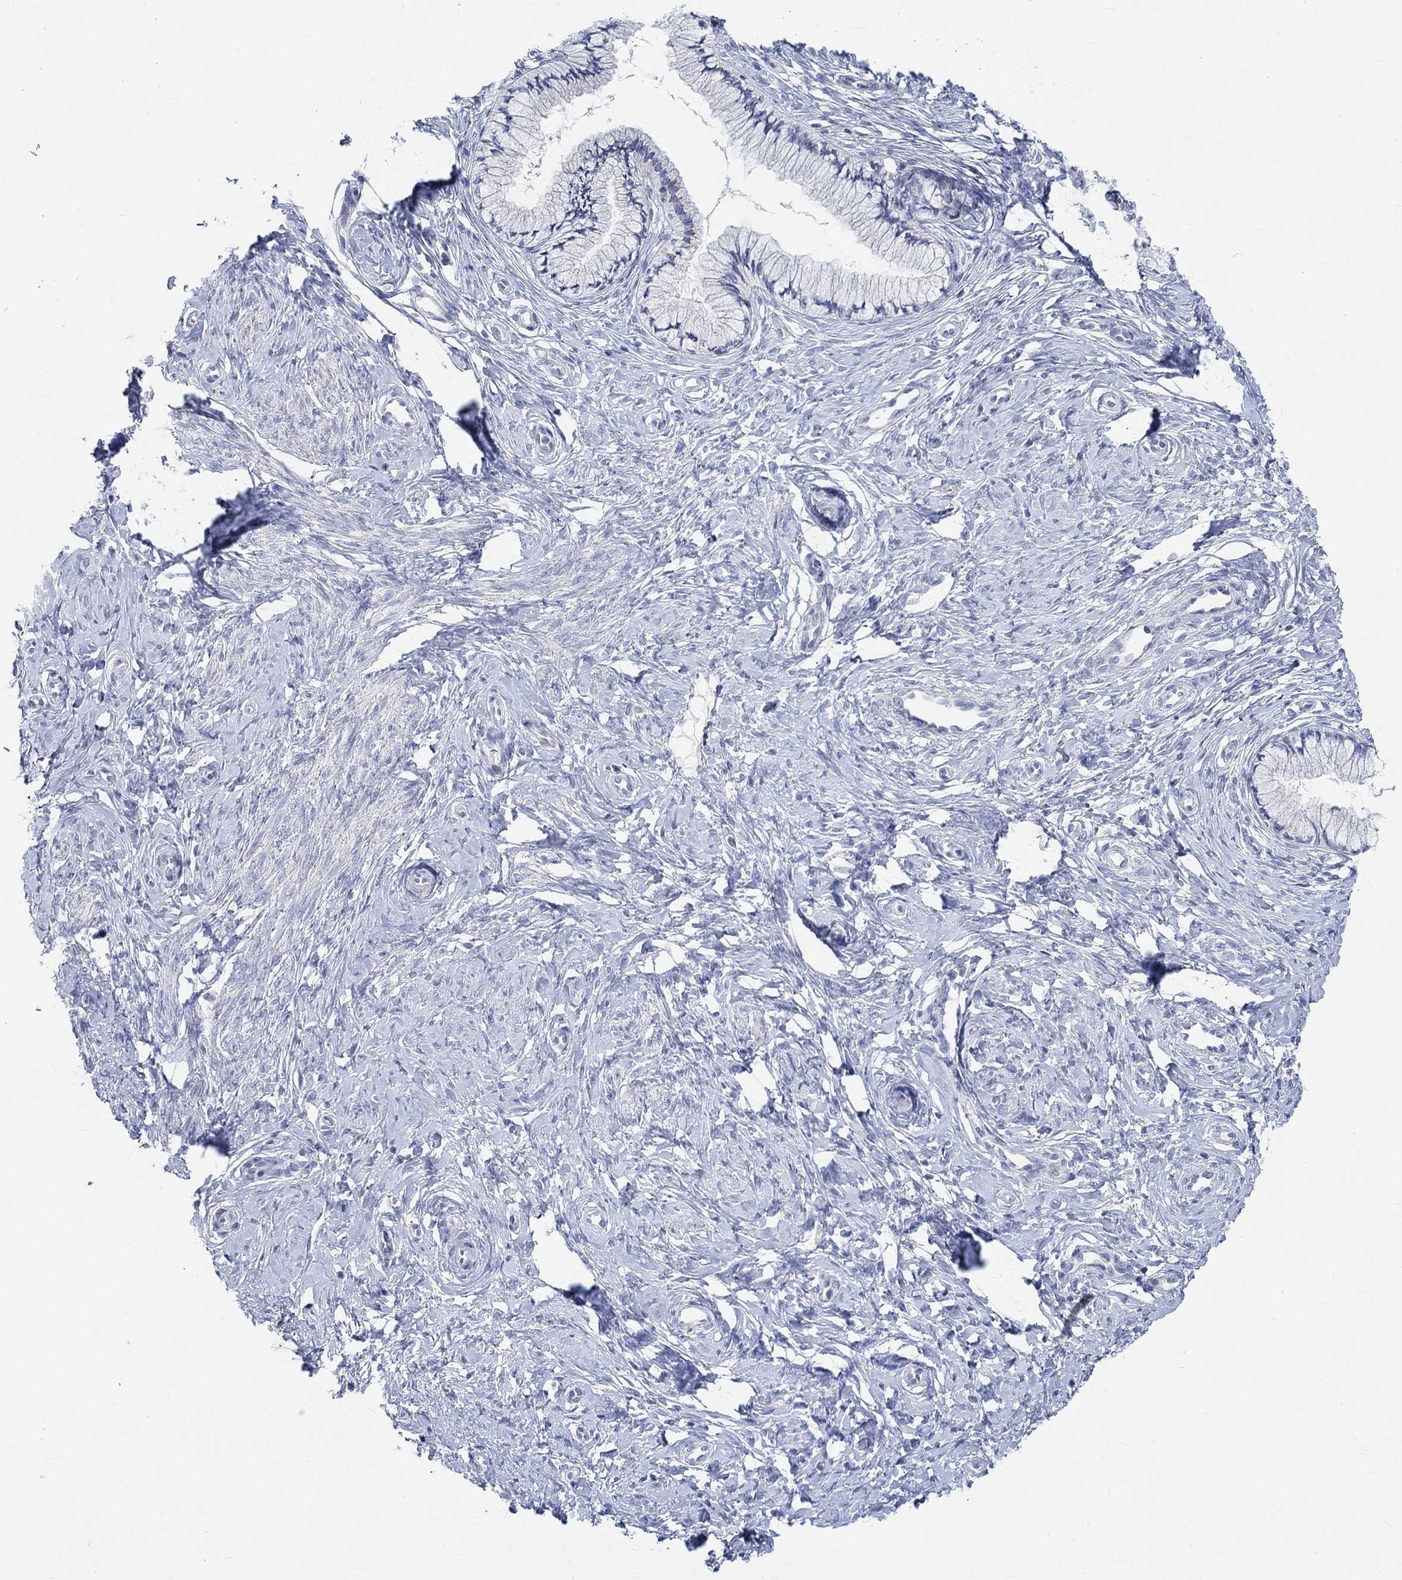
{"staining": {"intensity": "negative", "quantity": "none", "location": "none"}, "tissue": "cervix", "cell_type": "Glandular cells", "image_type": "normal", "snomed": [{"axis": "morphology", "description": "Normal tissue, NOS"}, {"axis": "topography", "description": "Cervix"}], "caption": "High magnification brightfield microscopy of normal cervix stained with DAB (brown) and counterstained with hematoxylin (blue): glandular cells show no significant positivity.", "gene": "NAV3", "patient": {"sex": "female", "age": 37}}